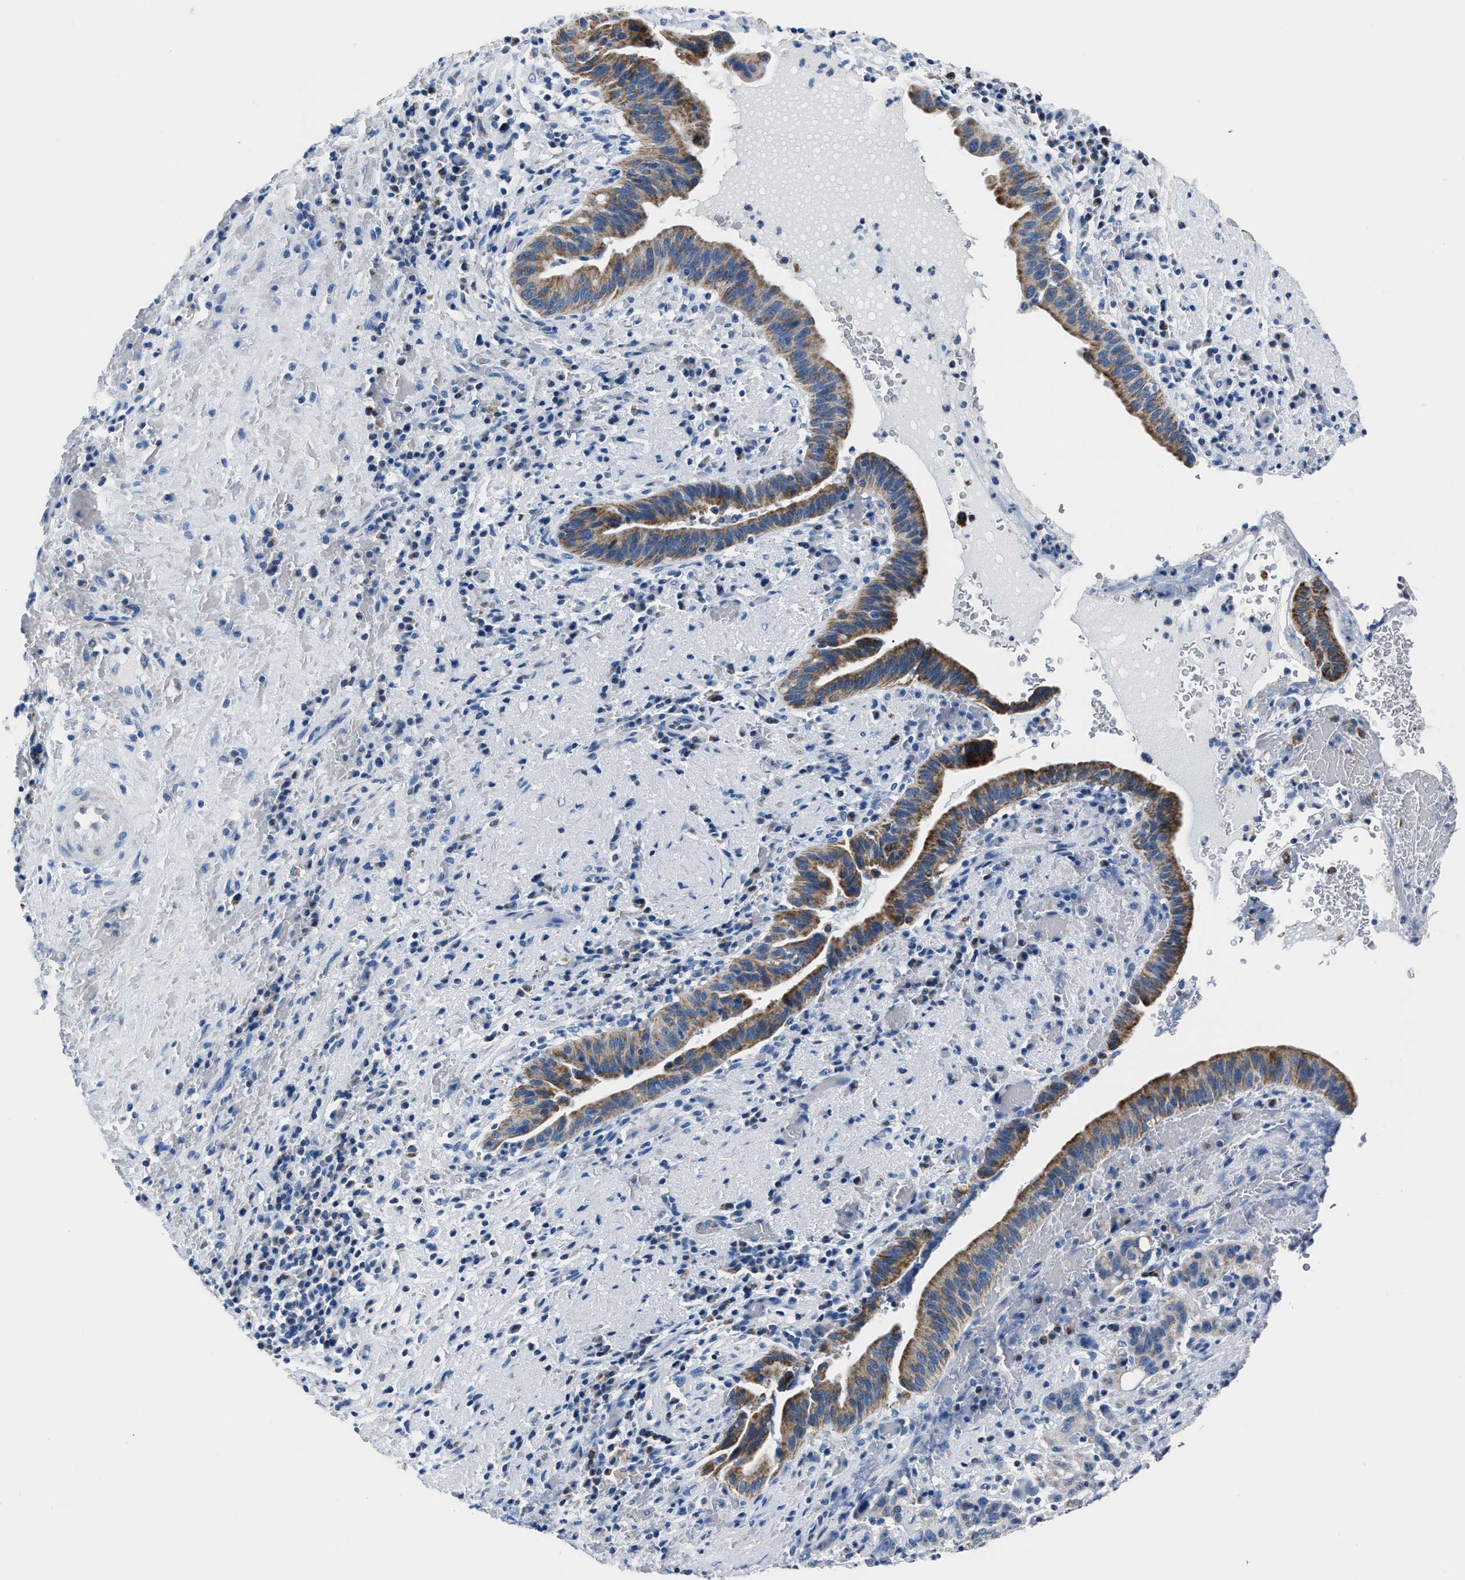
{"staining": {"intensity": "moderate", "quantity": "25%-75%", "location": "cytoplasmic/membranous"}, "tissue": "liver cancer", "cell_type": "Tumor cells", "image_type": "cancer", "snomed": [{"axis": "morphology", "description": "Cholangiocarcinoma"}, {"axis": "topography", "description": "Liver"}], "caption": "Immunohistochemical staining of human cholangiocarcinoma (liver) shows moderate cytoplasmic/membranous protein positivity in about 25%-75% of tumor cells.", "gene": "AMACR", "patient": {"sex": "female", "age": 38}}